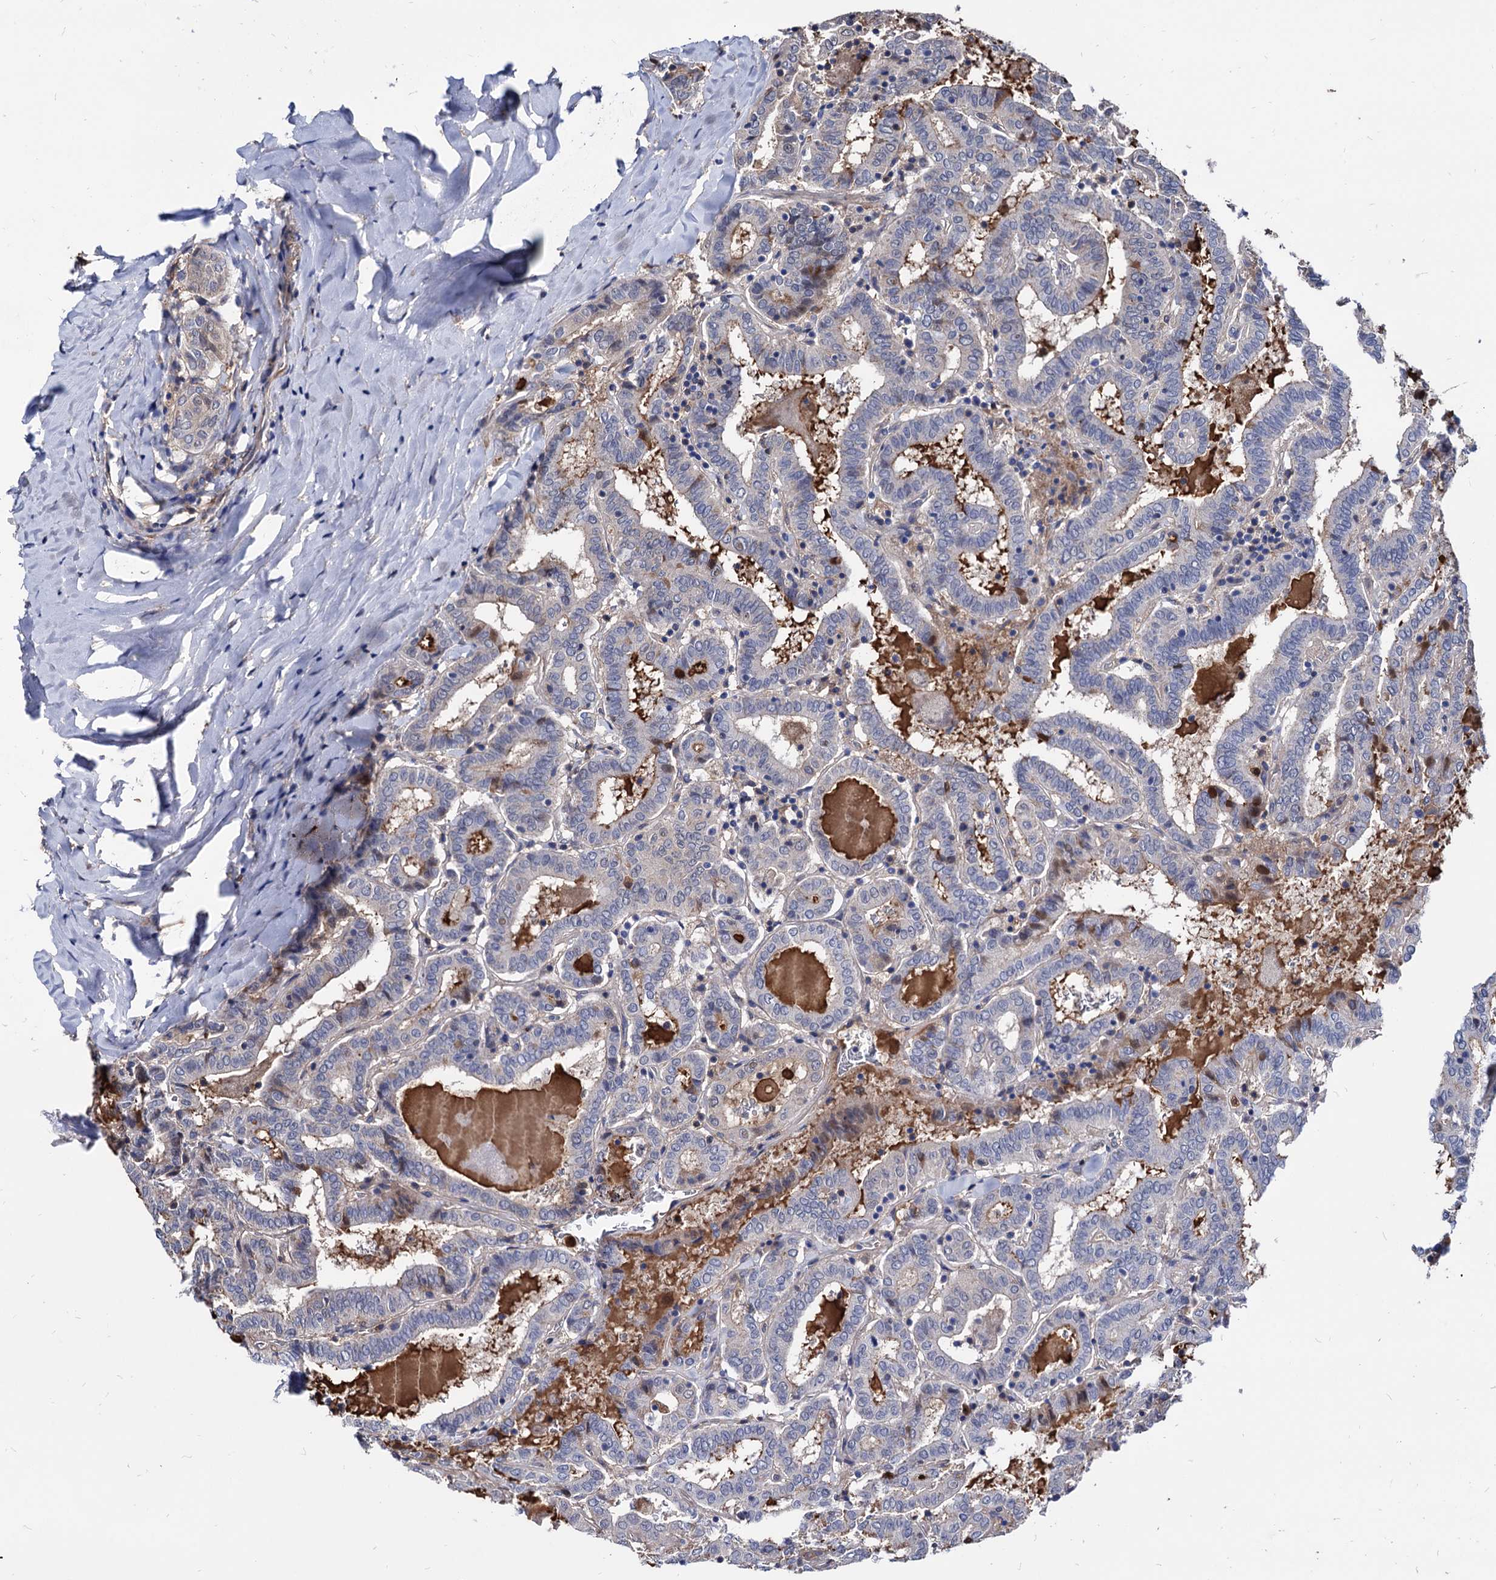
{"staining": {"intensity": "negative", "quantity": "none", "location": "none"}, "tissue": "thyroid cancer", "cell_type": "Tumor cells", "image_type": "cancer", "snomed": [{"axis": "morphology", "description": "Papillary adenocarcinoma, NOS"}, {"axis": "topography", "description": "Thyroid gland"}], "caption": "Protein analysis of thyroid cancer (papillary adenocarcinoma) displays no significant positivity in tumor cells. (IHC, brightfield microscopy, high magnification).", "gene": "CPPED1", "patient": {"sex": "female", "age": 72}}